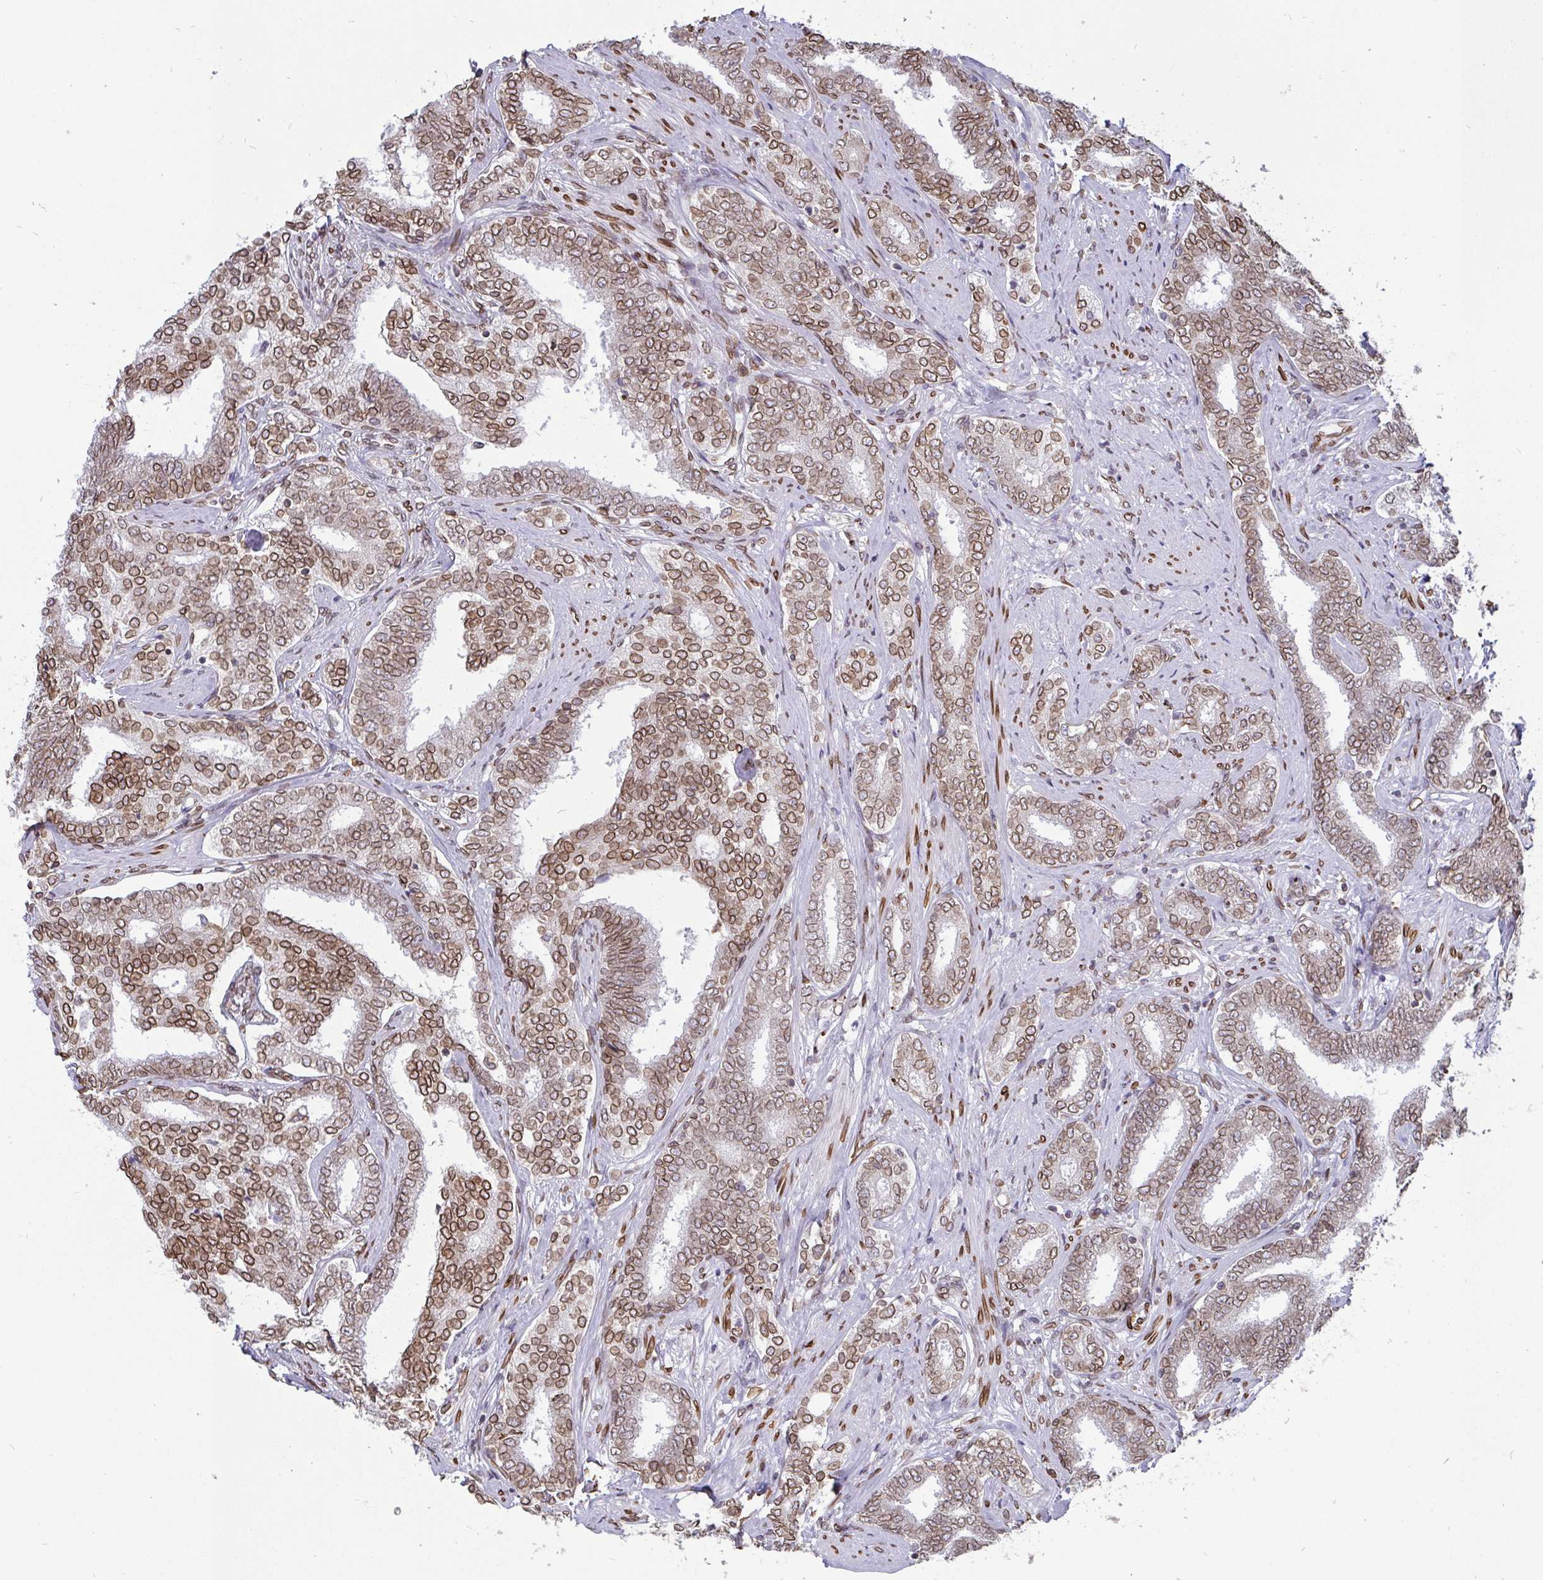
{"staining": {"intensity": "moderate", "quantity": ">75%", "location": "cytoplasmic/membranous,nuclear"}, "tissue": "prostate cancer", "cell_type": "Tumor cells", "image_type": "cancer", "snomed": [{"axis": "morphology", "description": "Adenocarcinoma, High grade"}, {"axis": "topography", "description": "Prostate"}], "caption": "Prostate cancer (adenocarcinoma (high-grade)) was stained to show a protein in brown. There is medium levels of moderate cytoplasmic/membranous and nuclear staining in about >75% of tumor cells.", "gene": "EMD", "patient": {"sex": "male", "age": 72}}